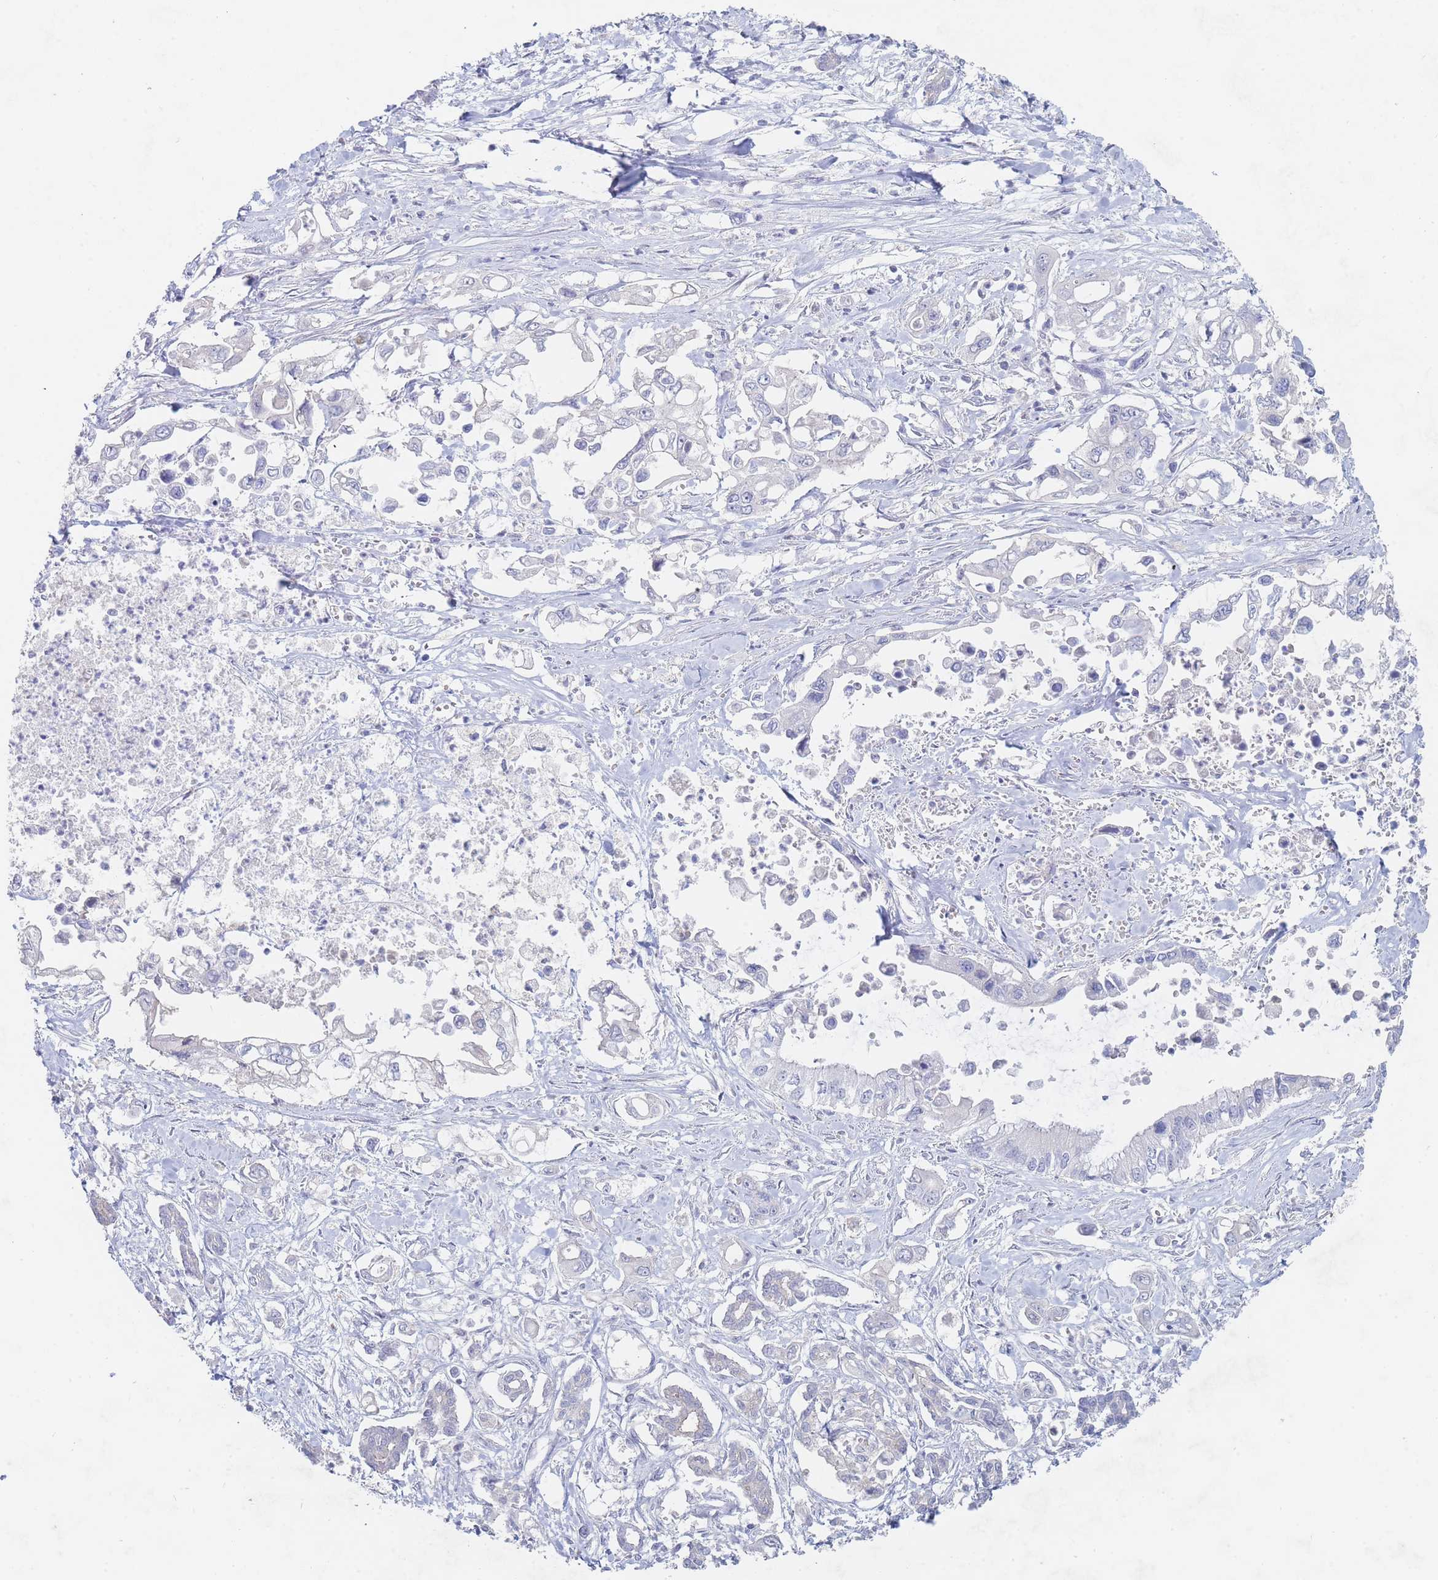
{"staining": {"intensity": "negative", "quantity": "none", "location": "none"}, "tissue": "pancreatic cancer", "cell_type": "Tumor cells", "image_type": "cancer", "snomed": [{"axis": "morphology", "description": "Adenocarcinoma, NOS"}, {"axis": "topography", "description": "Pancreas"}], "caption": "An immunohistochemistry photomicrograph of pancreatic adenocarcinoma is shown. There is no staining in tumor cells of pancreatic adenocarcinoma.", "gene": "PPP6C", "patient": {"sex": "male", "age": 61}}